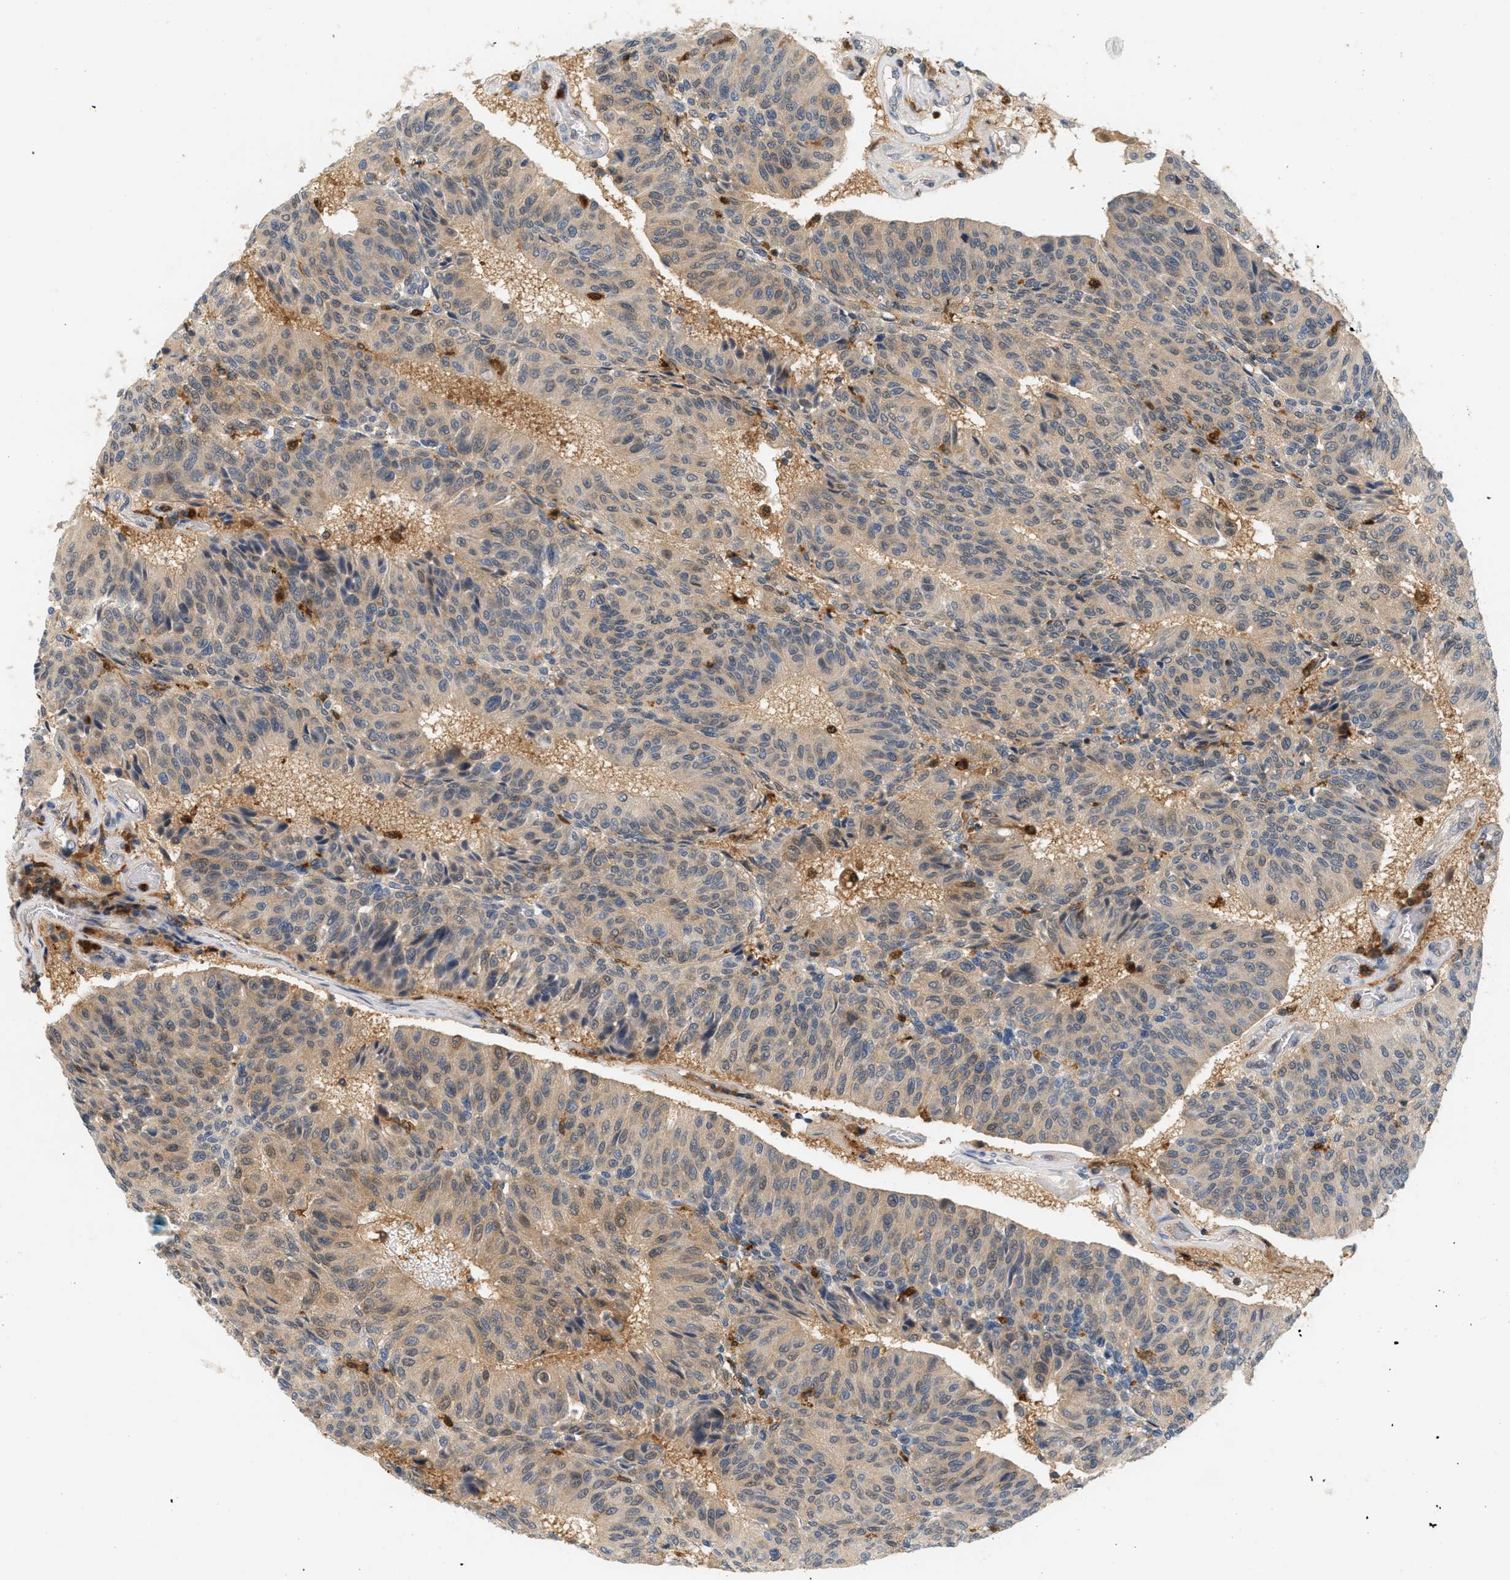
{"staining": {"intensity": "weak", "quantity": ">75%", "location": "cytoplasmic/membranous,nuclear"}, "tissue": "urothelial cancer", "cell_type": "Tumor cells", "image_type": "cancer", "snomed": [{"axis": "morphology", "description": "Urothelial carcinoma, High grade"}, {"axis": "topography", "description": "Urinary bladder"}], "caption": "Human high-grade urothelial carcinoma stained with a protein marker demonstrates weak staining in tumor cells.", "gene": "PYCARD", "patient": {"sex": "male", "age": 66}}